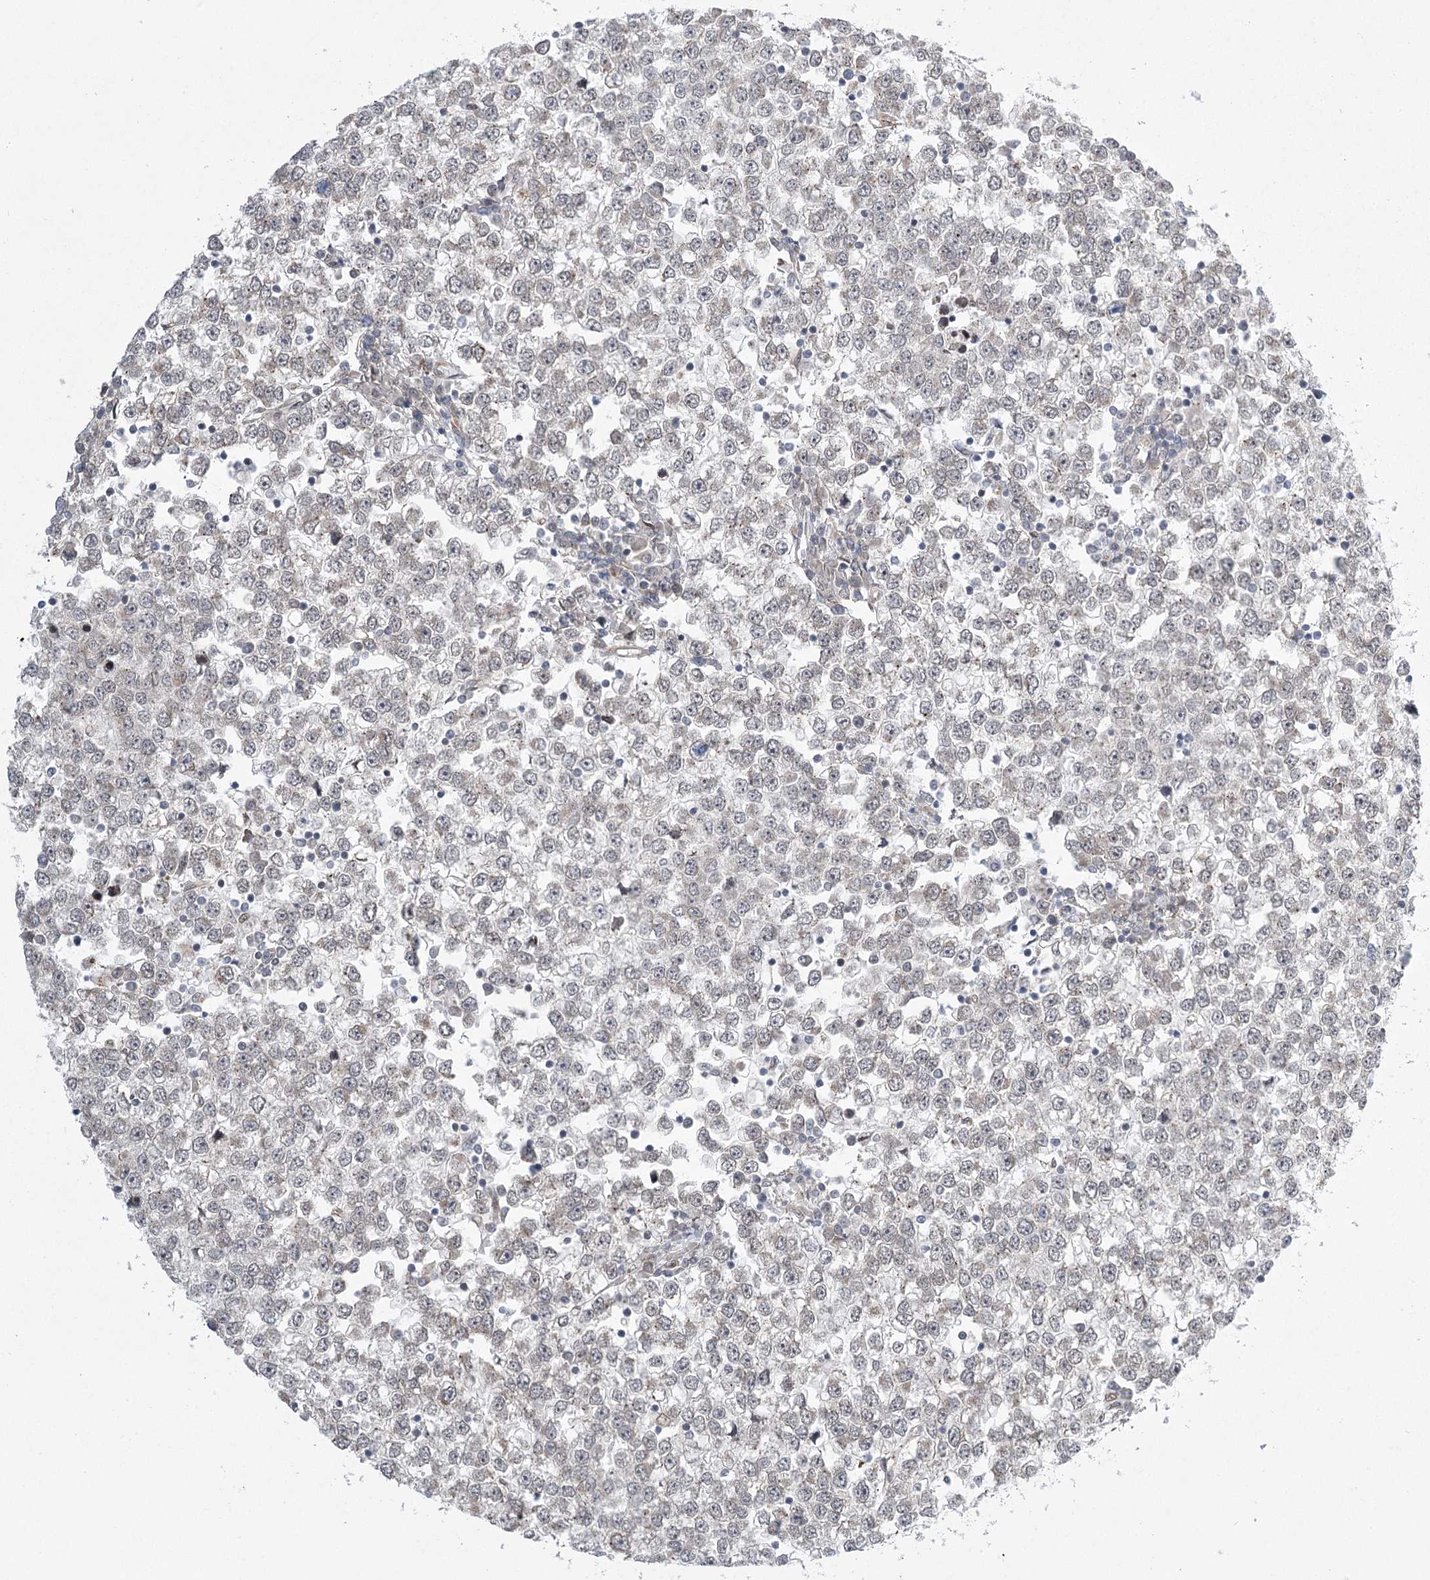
{"staining": {"intensity": "negative", "quantity": "none", "location": "none"}, "tissue": "testis cancer", "cell_type": "Tumor cells", "image_type": "cancer", "snomed": [{"axis": "morphology", "description": "Seminoma, NOS"}, {"axis": "topography", "description": "Testis"}], "caption": "Immunohistochemistry (IHC) image of testis cancer (seminoma) stained for a protein (brown), which demonstrates no expression in tumor cells. (Brightfield microscopy of DAB immunohistochemistry (IHC) at high magnification).", "gene": "MED28", "patient": {"sex": "male", "age": 65}}